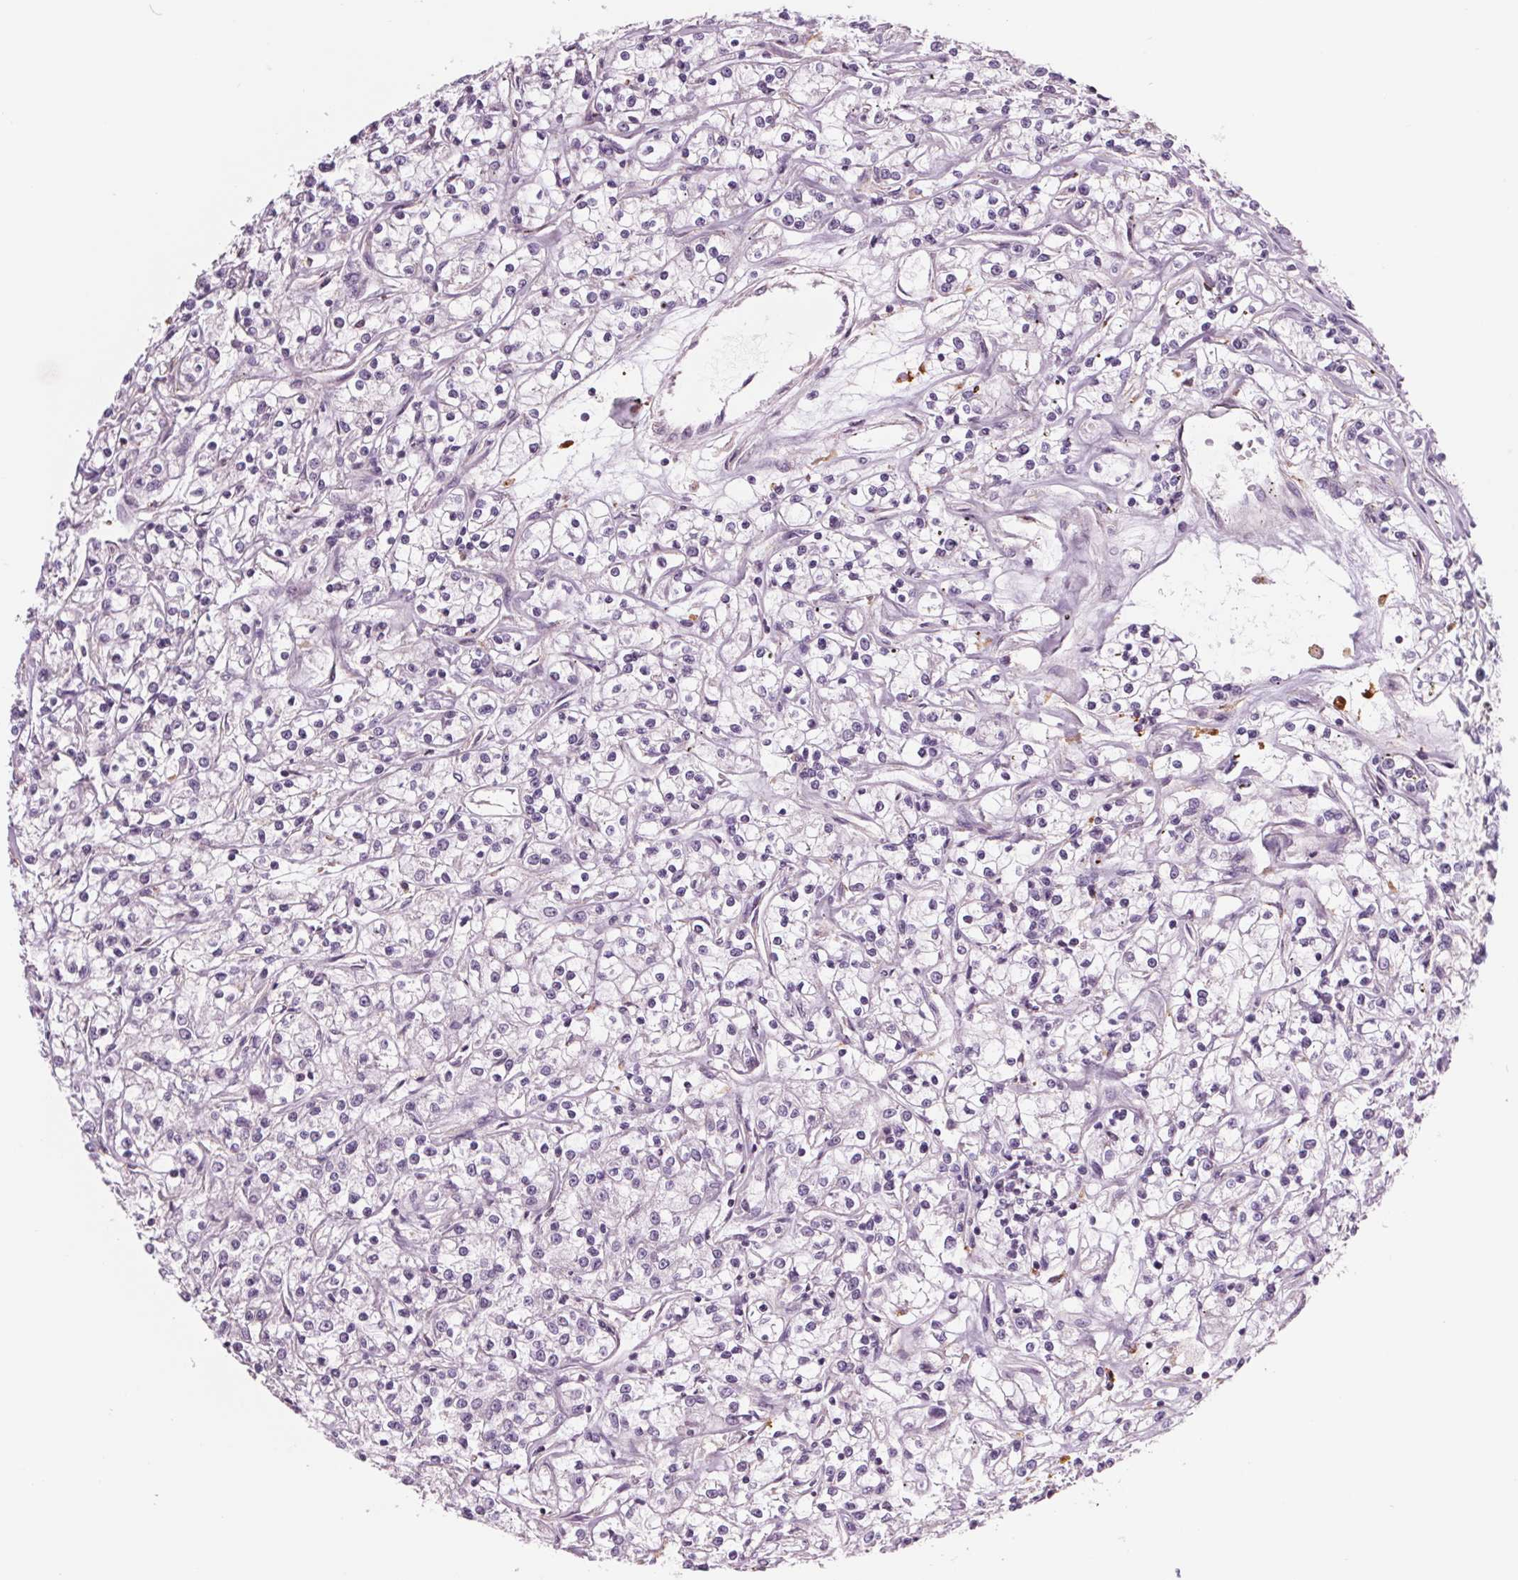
{"staining": {"intensity": "negative", "quantity": "none", "location": "none"}, "tissue": "renal cancer", "cell_type": "Tumor cells", "image_type": "cancer", "snomed": [{"axis": "morphology", "description": "Adenocarcinoma, NOS"}, {"axis": "topography", "description": "Kidney"}], "caption": "Protein analysis of adenocarcinoma (renal) shows no significant staining in tumor cells.", "gene": "SAMD5", "patient": {"sex": "female", "age": 59}}